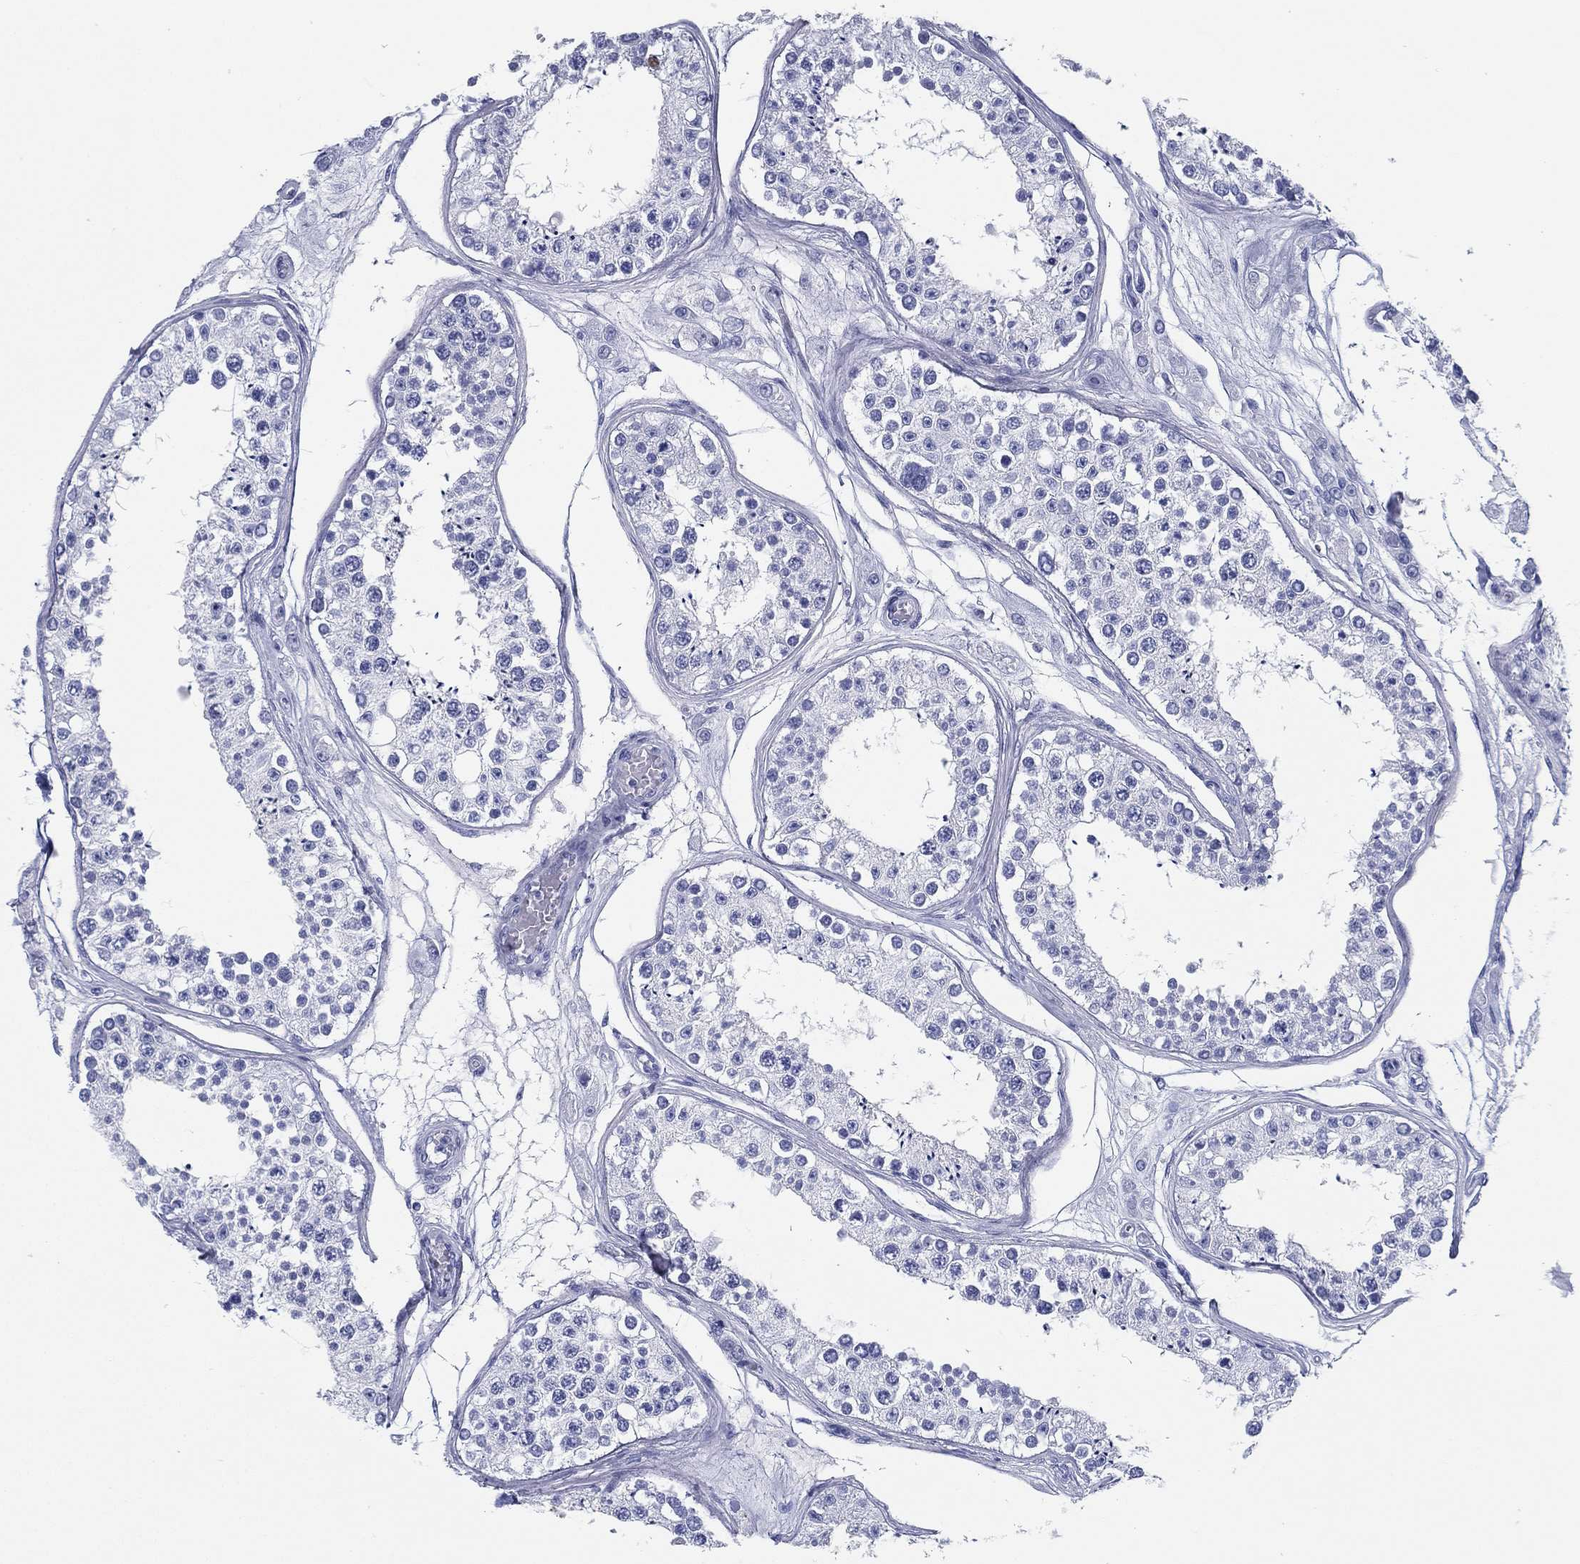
{"staining": {"intensity": "negative", "quantity": "none", "location": "none"}, "tissue": "testis", "cell_type": "Cells in seminiferous ducts", "image_type": "normal", "snomed": [{"axis": "morphology", "description": "Normal tissue, NOS"}, {"axis": "topography", "description": "Testis"}], "caption": "Human testis stained for a protein using immunohistochemistry displays no positivity in cells in seminiferous ducts.", "gene": "TMEM252", "patient": {"sex": "male", "age": 25}}